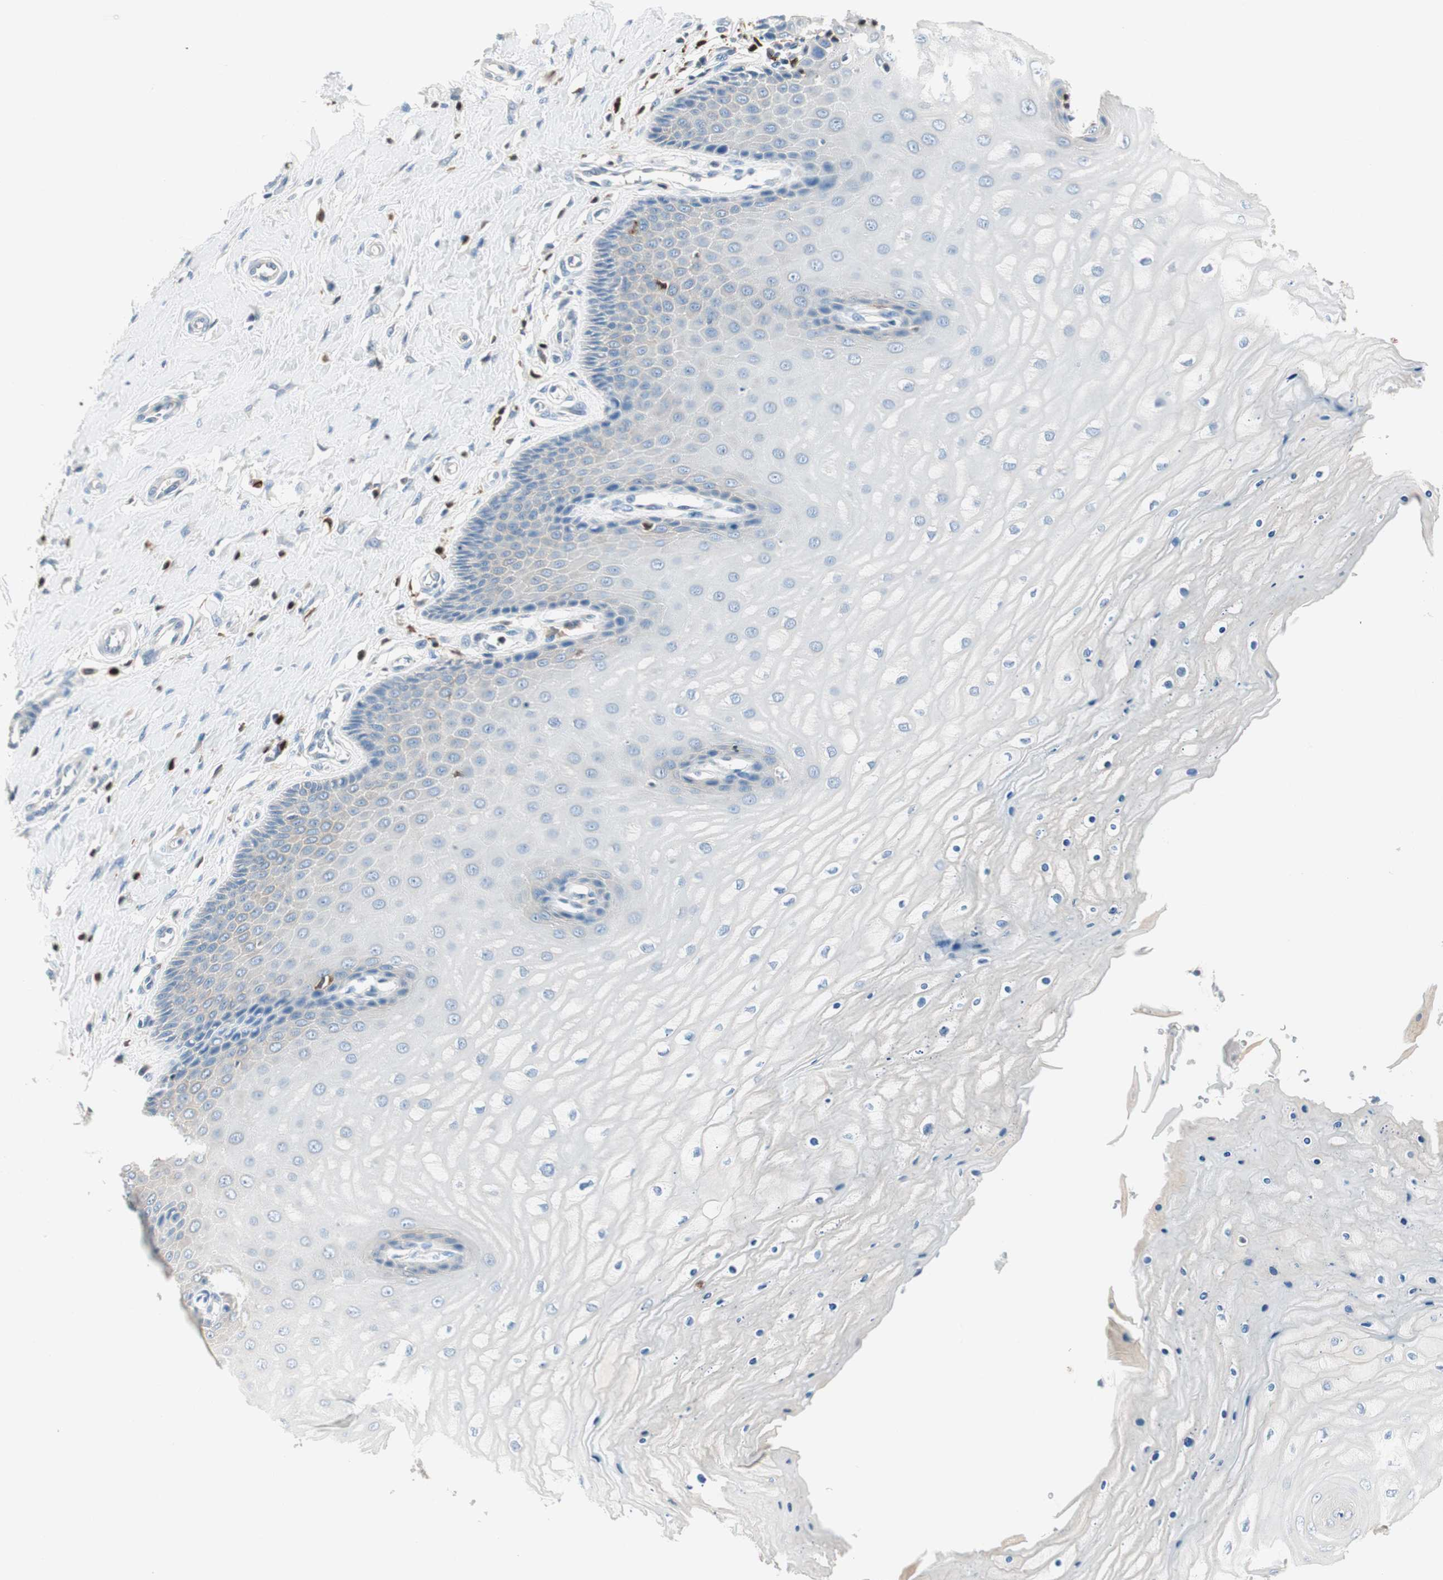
{"staining": {"intensity": "negative", "quantity": "none", "location": "none"}, "tissue": "cervix", "cell_type": "Glandular cells", "image_type": "normal", "snomed": [{"axis": "morphology", "description": "Normal tissue, NOS"}, {"axis": "topography", "description": "Cervix"}], "caption": "A histopathology image of human cervix is negative for staining in glandular cells. Nuclei are stained in blue.", "gene": "COTL1", "patient": {"sex": "female", "age": 55}}